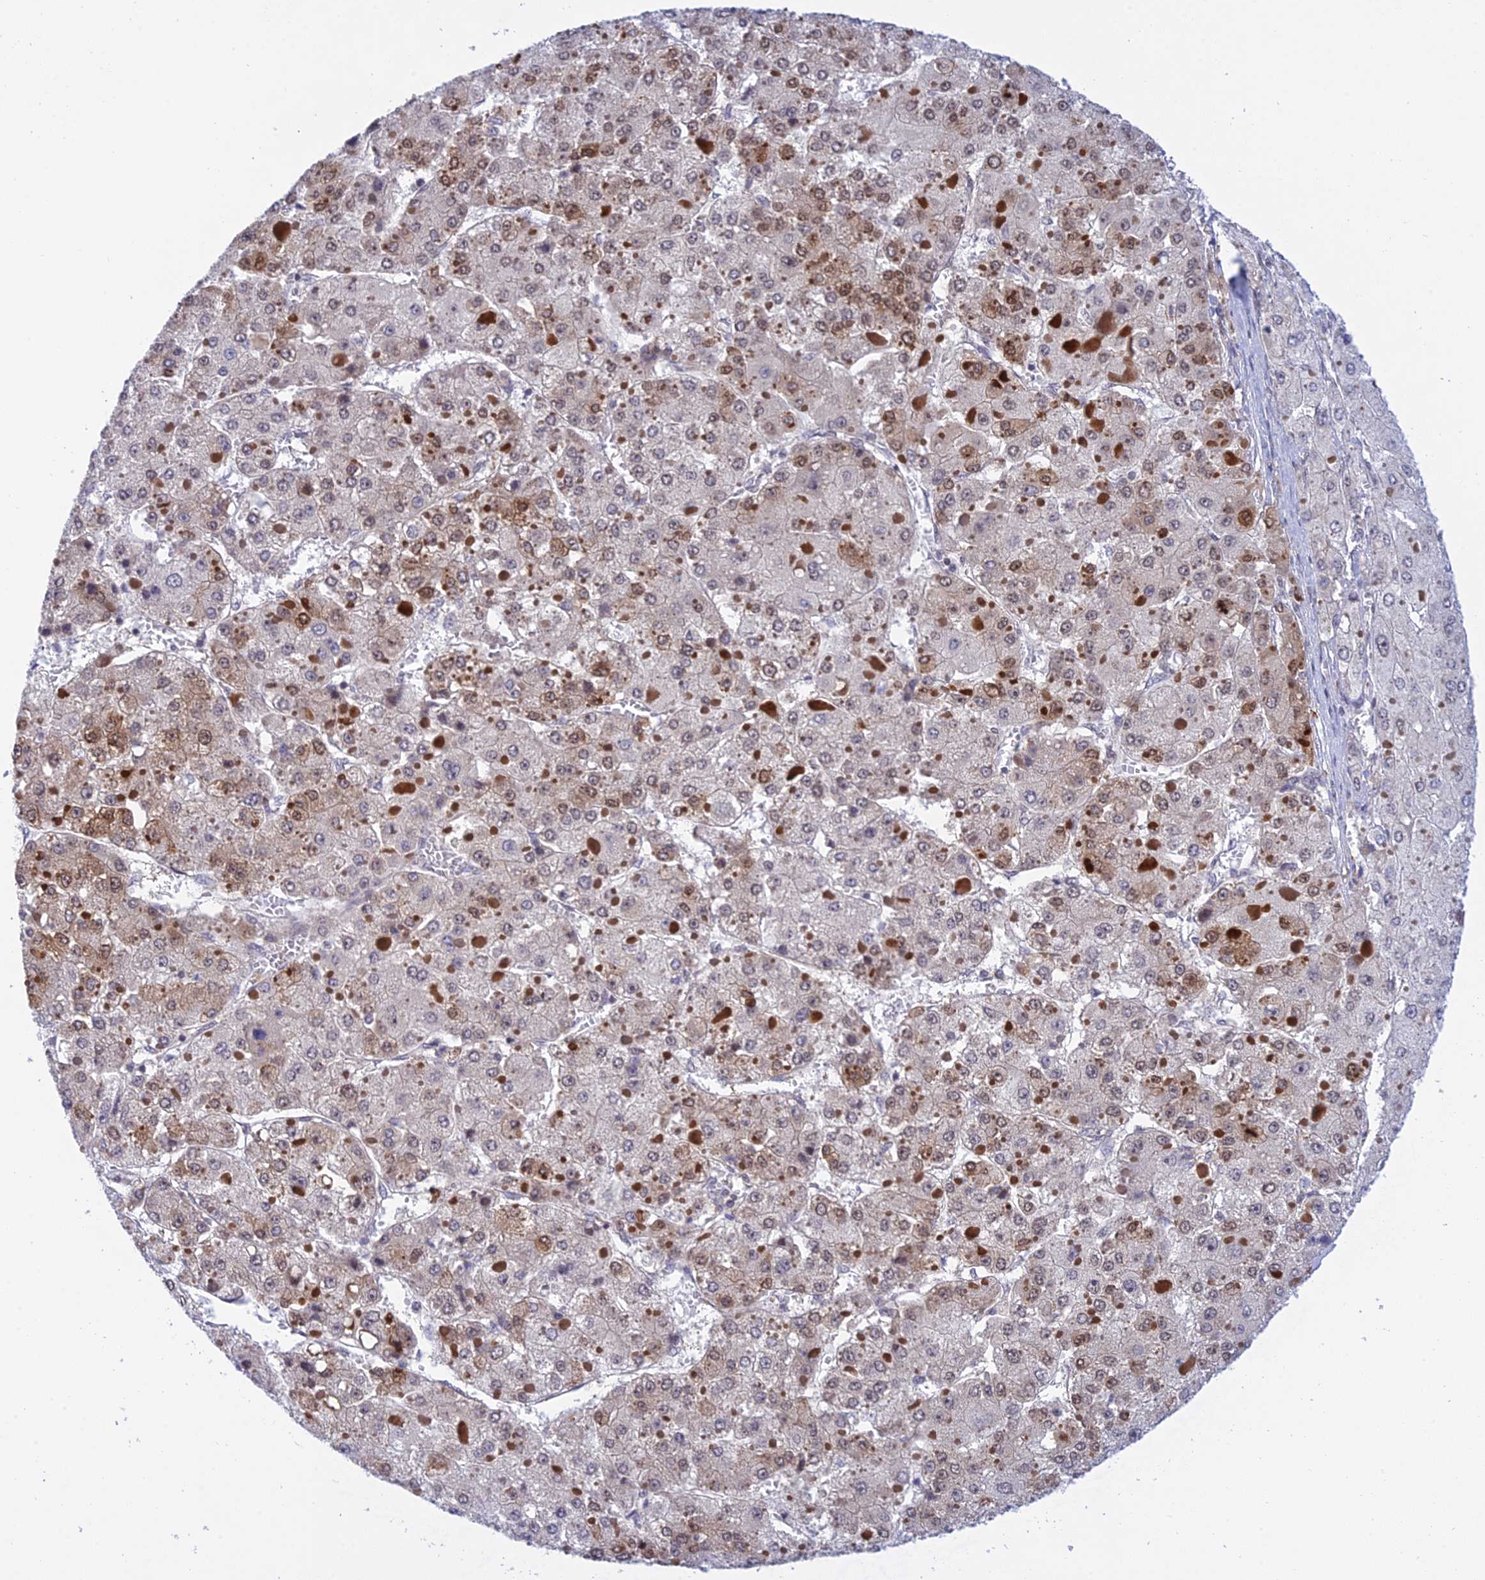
{"staining": {"intensity": "moderate", "quantity": "<25%", "location": "nuclear"}, "tissue": "liver cancer", "cell_type": "Tumor cells", "image_type": "cancer", "snomed": [{"axis": "morphology", "description": "Carcinoma, Hepatocellular, NOS"}, {"axis": "topography", "description": "Liver"}], "caption": "Immunohistochemistry (IHC) staining of hepatocellular carcinoma (liver), which displays low levels of moderate nuclear expression in about <25% of tumor cells indicating moderate nuclear protein staining. The staining was performed using DAB (3,3'-diaminobenzidine) (brown) for protein detection and nuclei were counterstained in hematoxylin (blue).", "gene": "TCEA1", "patient": {"sex": "female", "age": 73}}